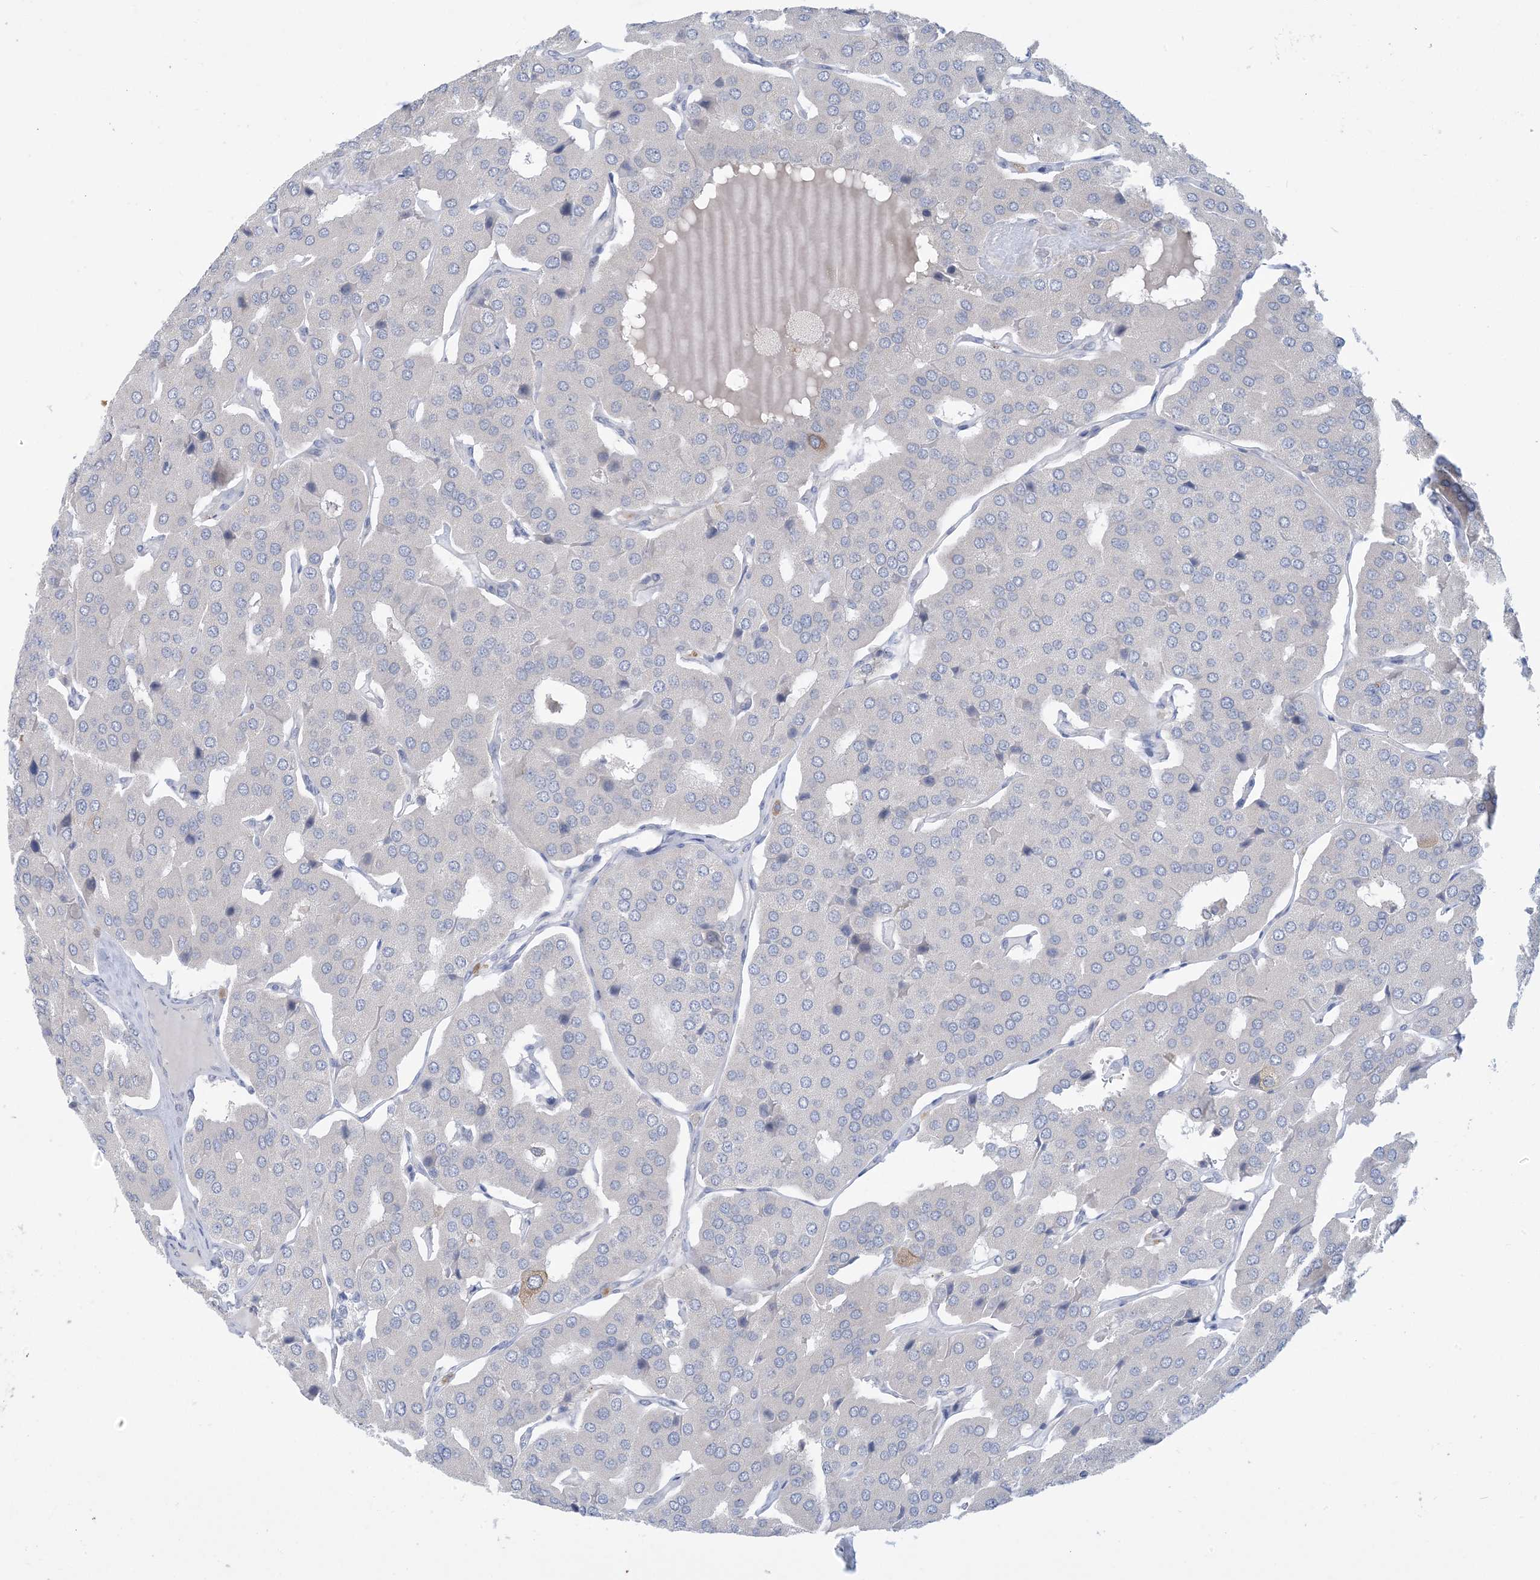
{"staining": {"intensity": "negative", "quantity": "none", "location": "none"}, "tissue": "parathyroid gland", "cell_type": "Glandular cells", "image_type": "normal", "snomed": [{"axis": "morphology", "description": "Normal tissue, NOS"}, {"axis": "morphology", "description": "Adenoma, NOS"}, {"axis": "topography", "description": "Parathyroid gland"}], "caption": "Immunohistochemistry photomicrograph of unremarkable parathyroid gland stained for a protein (brown), which reveals no staining in glandular cells.", "gene": "AOC1", "patient": {"sex": "female", "age": 86}}